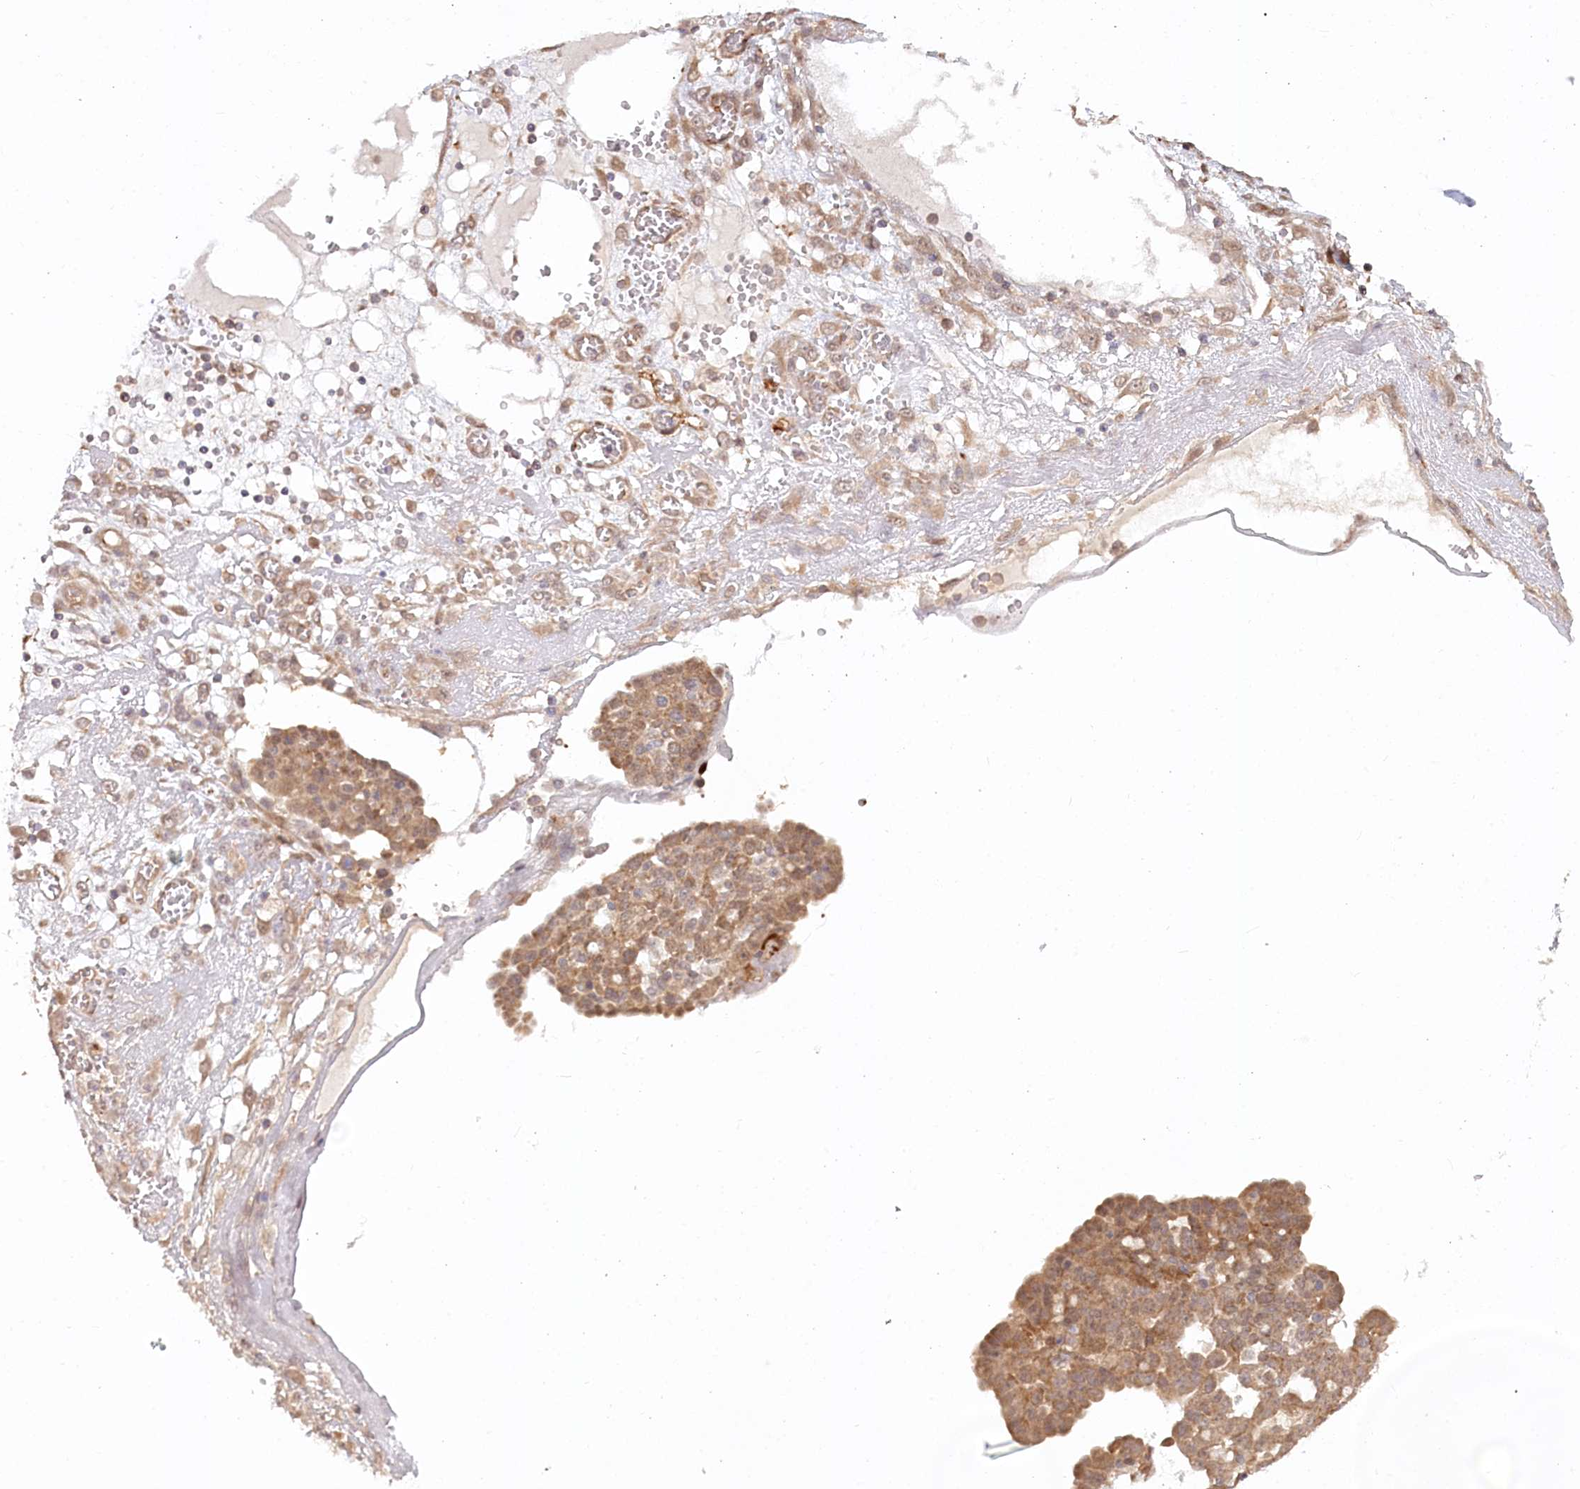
{"staining": {"intensity": "moderate", "quantity": ">75%", "location": "cytoplasmic/membranous"}, "tissue": "ovarian cancer", "cell_type": "Tumor cells", "image_type": "cancer", "snomed": [{"axis": "morphology", "description": "Cystadenocarcinoma, serous, NOS"}, {"axis": "topography", "description": "Soft tissue"}, {"axis": "topography", "description": "Ovary"}], "caption": "High-magnification brightfield microscopy of ovarian serous cystadenocarcinoma stained with DAB (3,3'-diaminobenzidine) (brown) and counterstained with hematoxylin (blue). tumor cells exhibit moderate cytoplasmic/membranous positivity is appreciated in approximately>75% of cells.", "gene": "CEP70", "patient": {"sex": "female", "age": 57}}